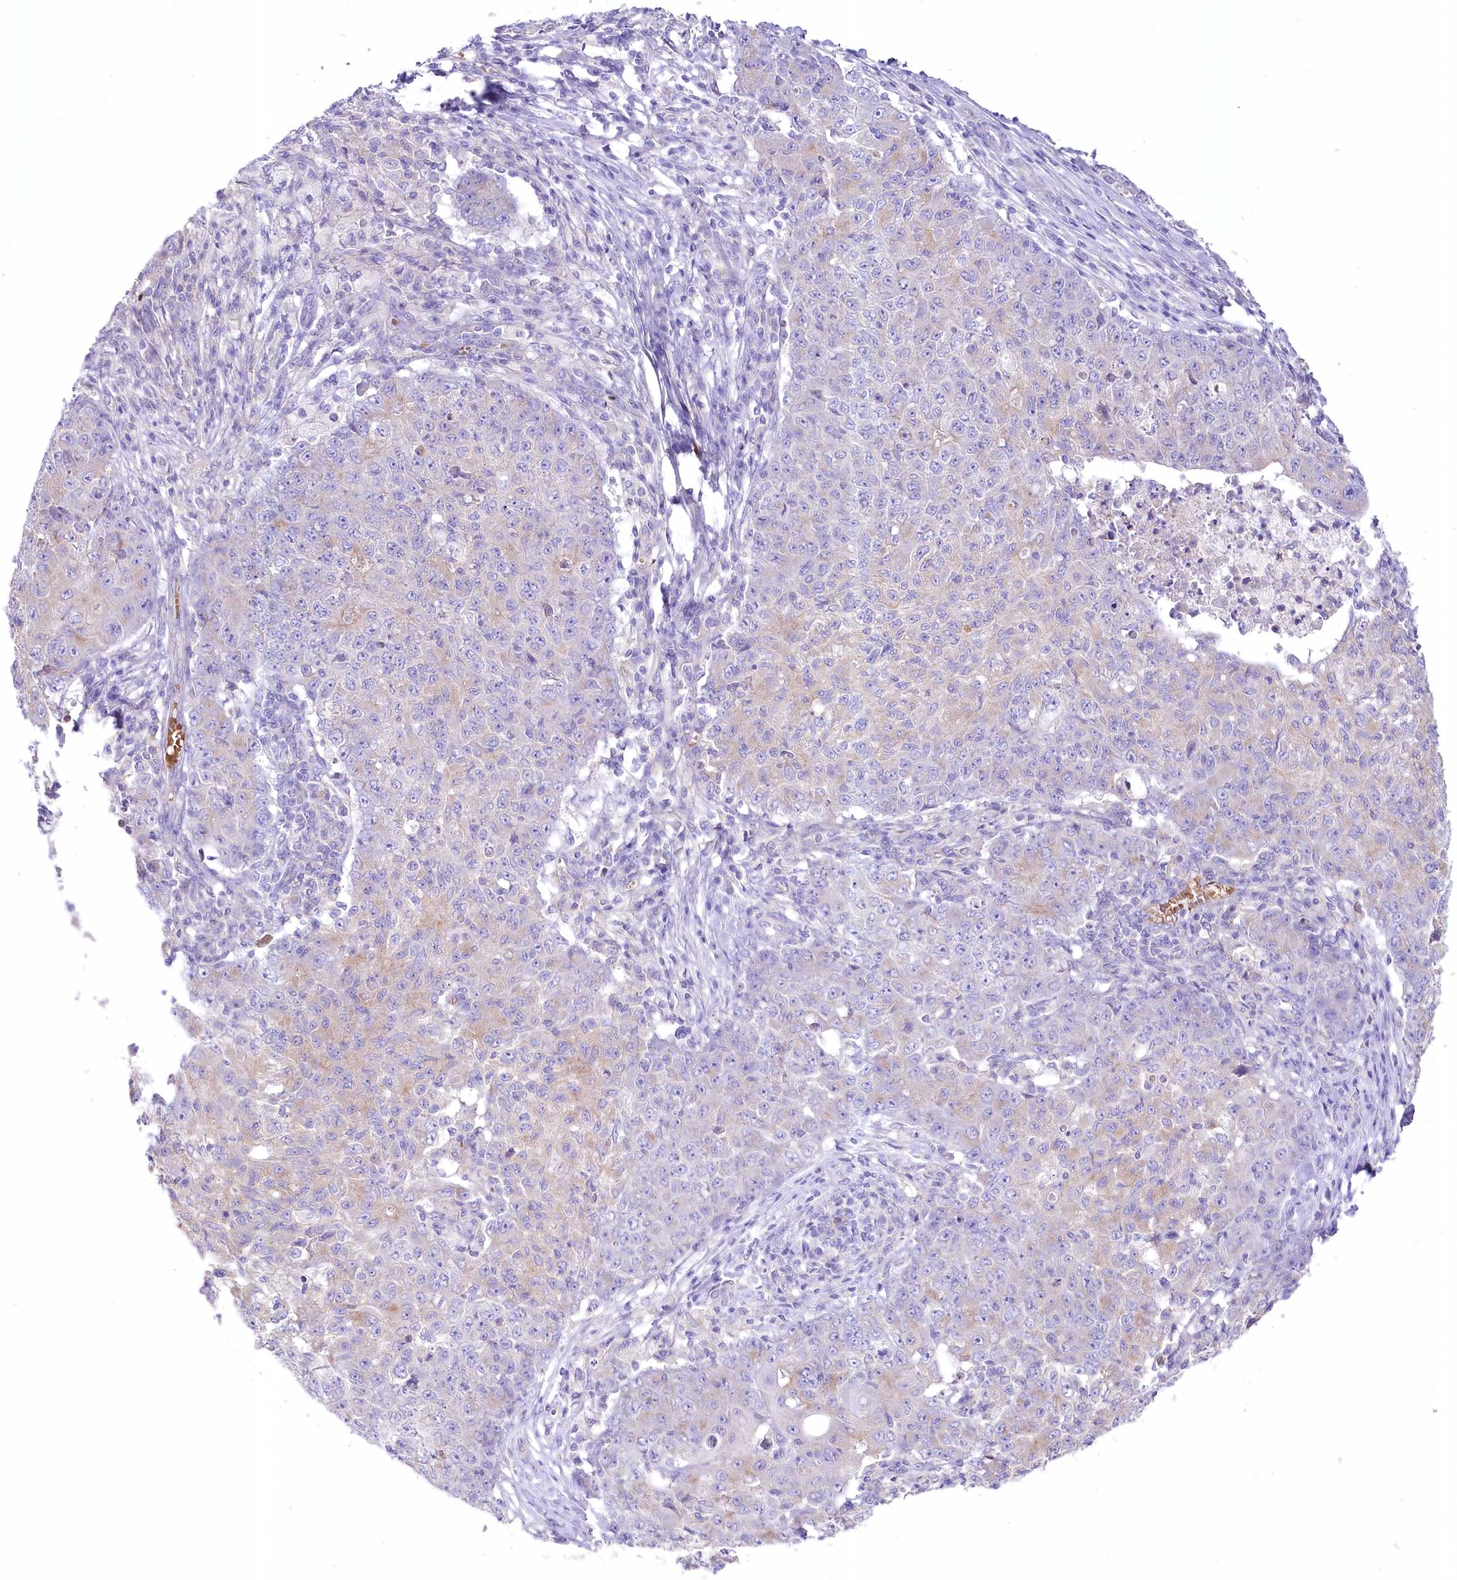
{"staining": {"intensity": "weak", "quantity": "<25%", "location": "cytoplasmic/membranous"}, "tissue": "ovarian cancer", "cell_type": "Tumor cells", "image_type": "cancer", "snomed": [{"axis": "morphology", "description": "Carcinoma, endometroid"}, {"axis": "topography", "description": "Ovary"}], "caption": "DAB immunohistochemical staining of ovarian cancer (endometroid carcinoma) demonstrates no significant staining in tumor cells.", "gene": "PRSS53", "patient": {"sex": "female", "age": 42}}